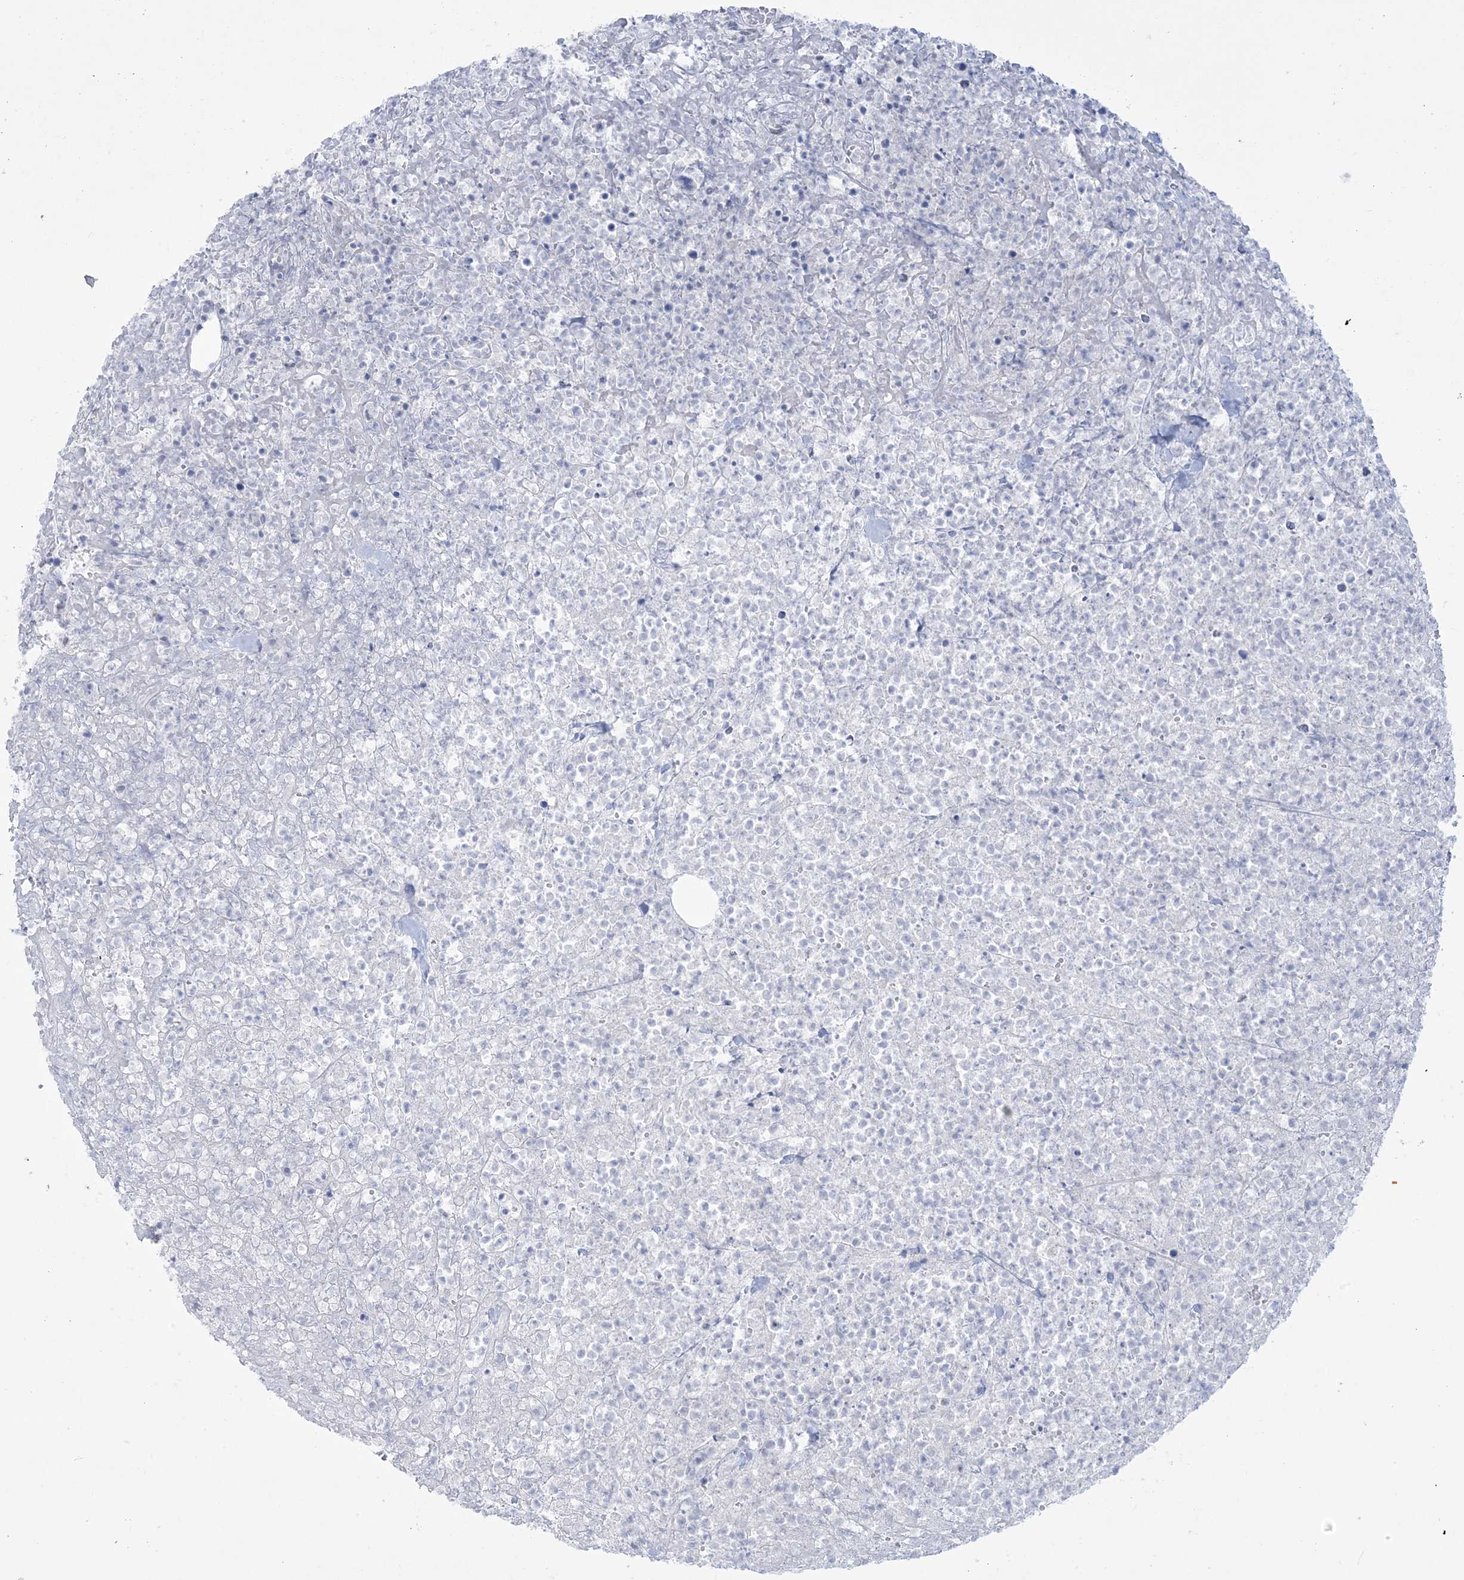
{"staining": {"intensity": "negative", "quantity": "none", "location": "none"}, "tissue": "lymphoma", "cell_type": "Tumor cells", "image_type": "cancer", "snomed": [{"axis": "morphology", "description": "Malignant lymphoma, non-Hodgkin's type, High grade"}, {"axis": "topography", "description": "Colon"}], "caption": "Immunohistochemistry (IHC) image of neoplastic tissue: human lymphoma stained with DAB (3,3'-diaminobenzidine) reveals no significant protein staining in tumor cells.", "gene": "HOMEZ", "patient": {"sex": "female", "age": 53}}